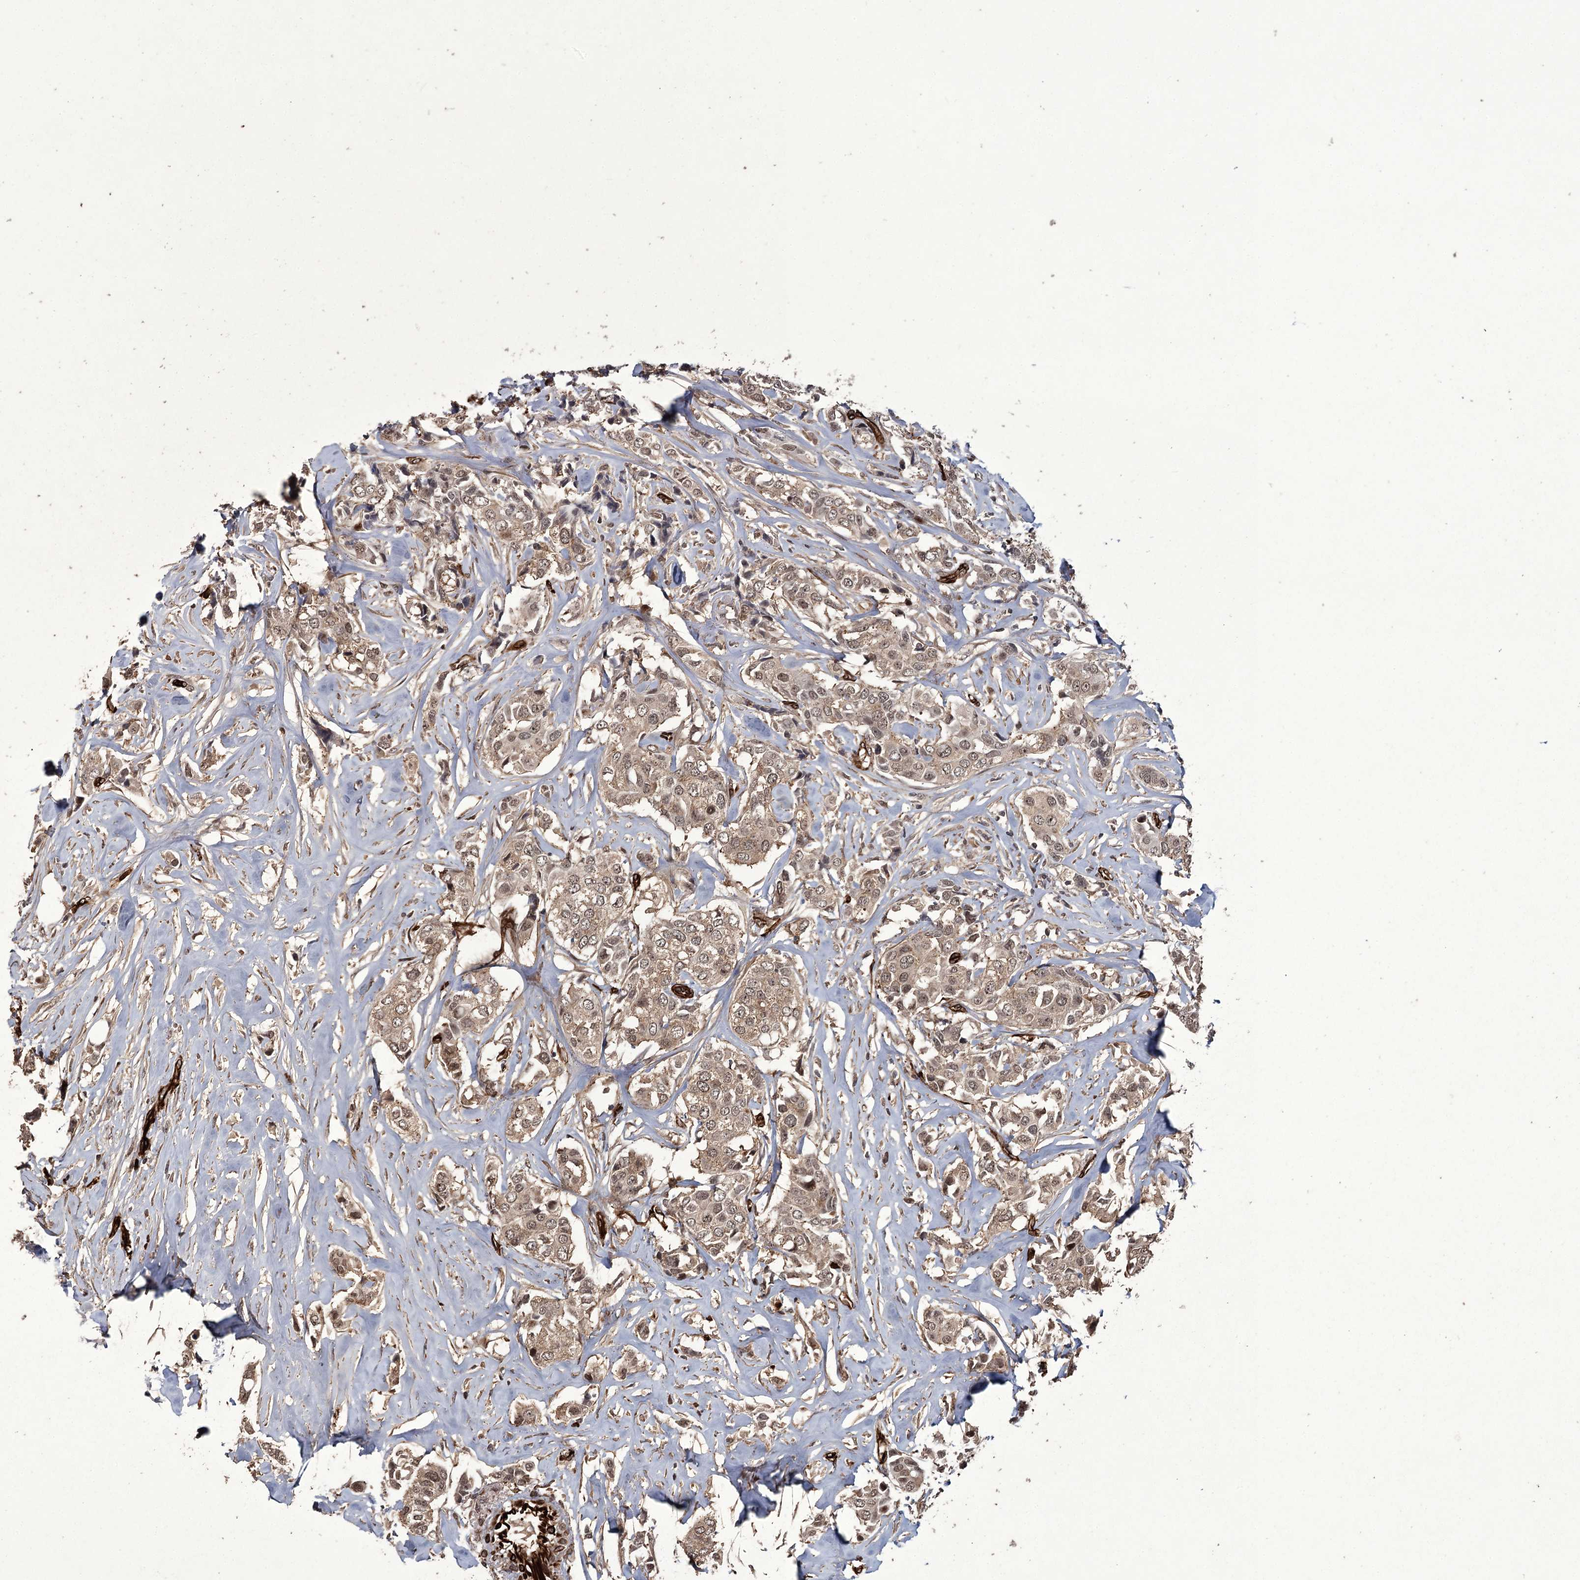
{"staining": {"intensity": "moderate", "quantity": ">75%", "location": "cytoplasmic/membranous,nuclear"}, "tissue": "breast cancer", "cell_type": "Tumor cells", "image_type": "cancer", "snomed": [{"axis": "morphology", "description": "Duct carcinoma"}, {"axis": "topography", "description": "Breast"}], "caption": "DAB (3,3'-diaminobenzidine) immunohistochemical staining of breast cancer (infiltrating ductal carcinoma) reveals moderate cytoplasmic/membranous and nuclear protein positivity in approximately >75% of tumor cells.", "gene": "RPAP3", "patient": {"sex": "female", "age": 80}}